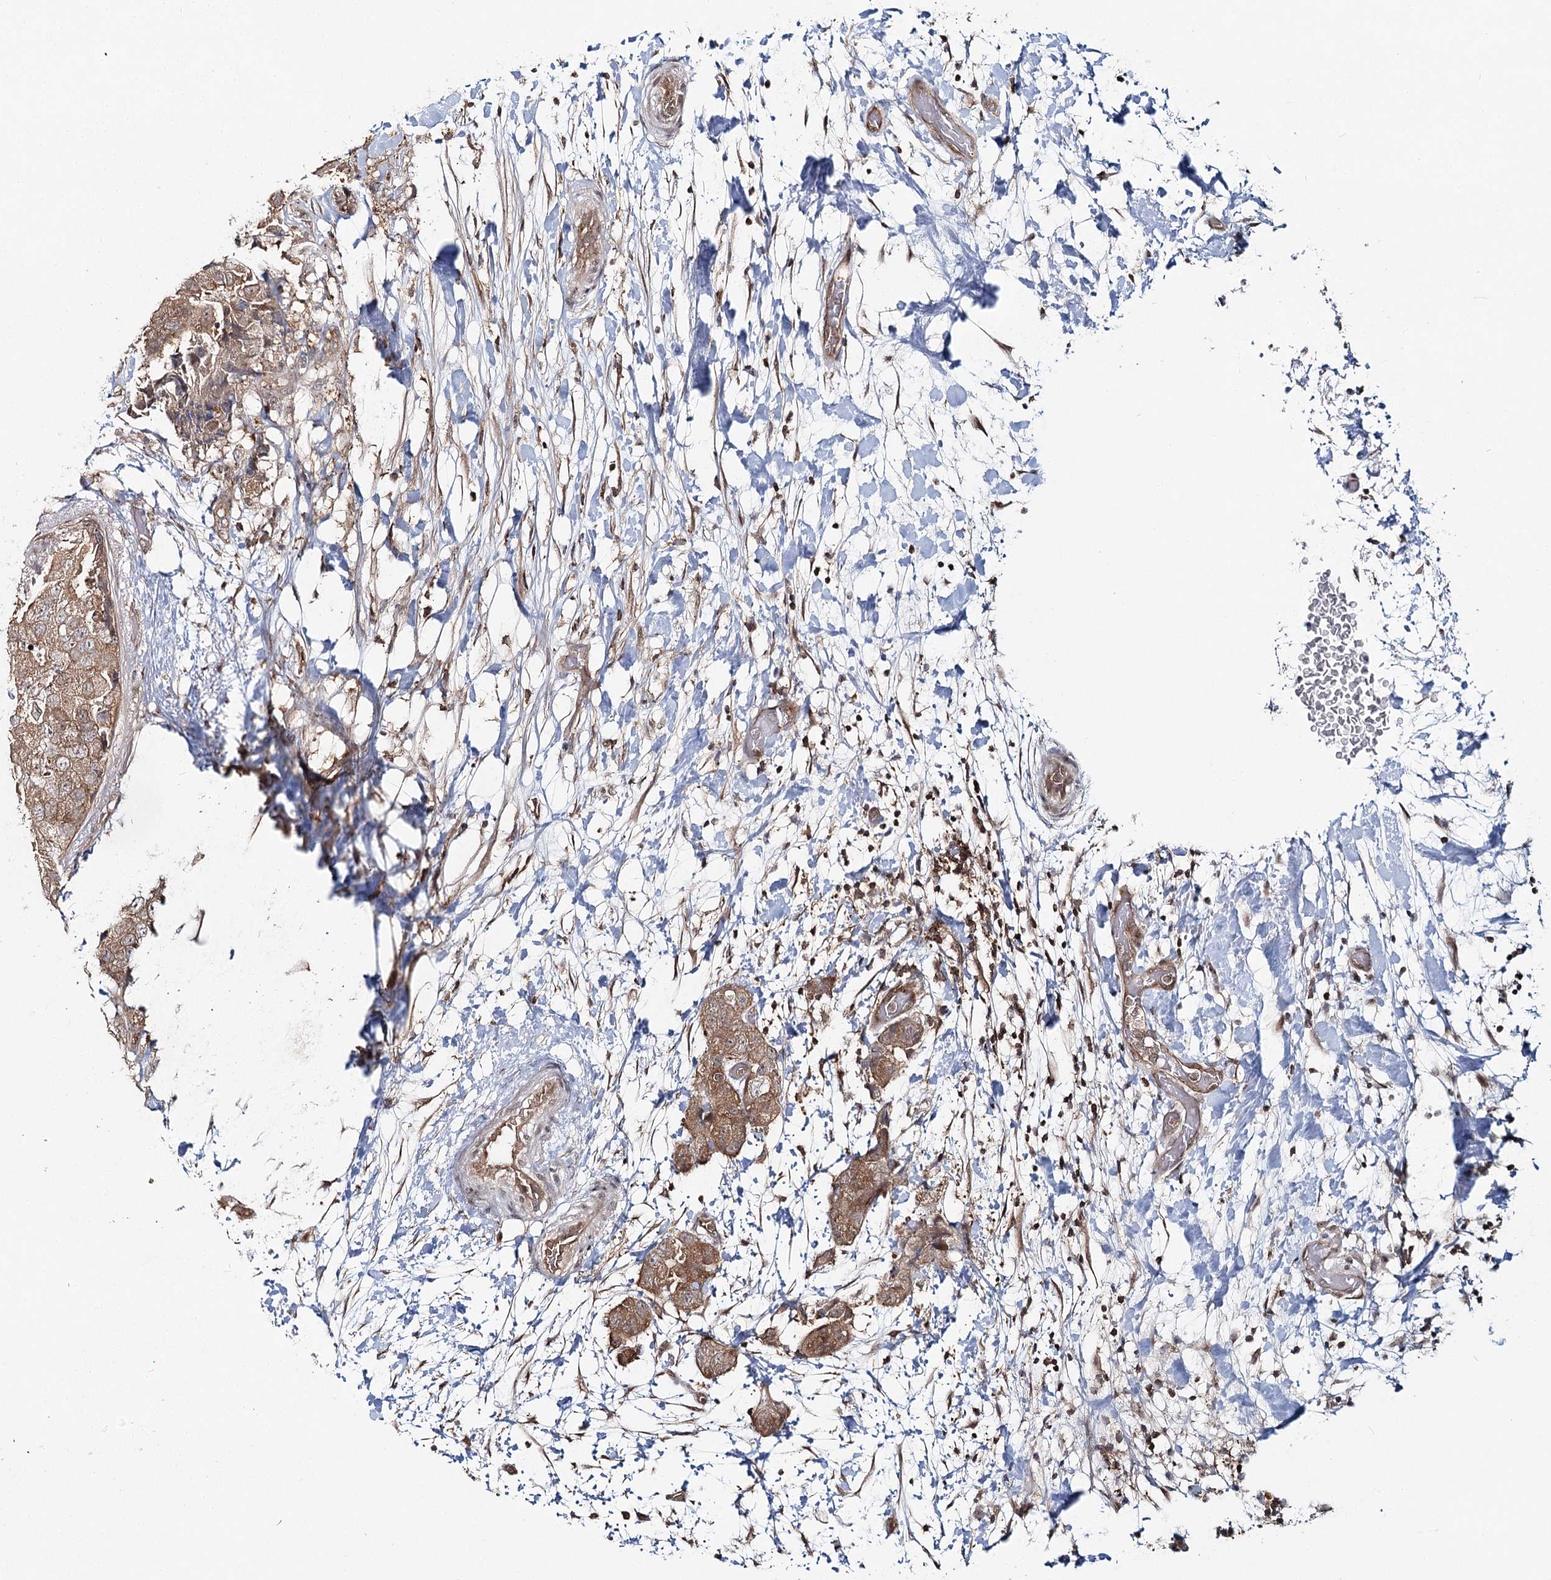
{"staining": {"intensity": "moderate", "quantity": ">75%", "location": "cytoplasmic/membranous"}, "tissue": "breast cancer", "cell_type": "Tumor cells", "image_type": "cancer", "snomed": [{"axis": "morphology", "description": "Duct carcinoma"}, {"axis": "topography", "description": "Breast"}], "caption": "Human breast cancer (invasive ductal carcinoma) stained with a brown dye shows moderate cytoplasmic/membranous positive expression in about >75% of tumor cells.", "gene": "FAM120B", "patient": {"sex": "female", "age": 62}}